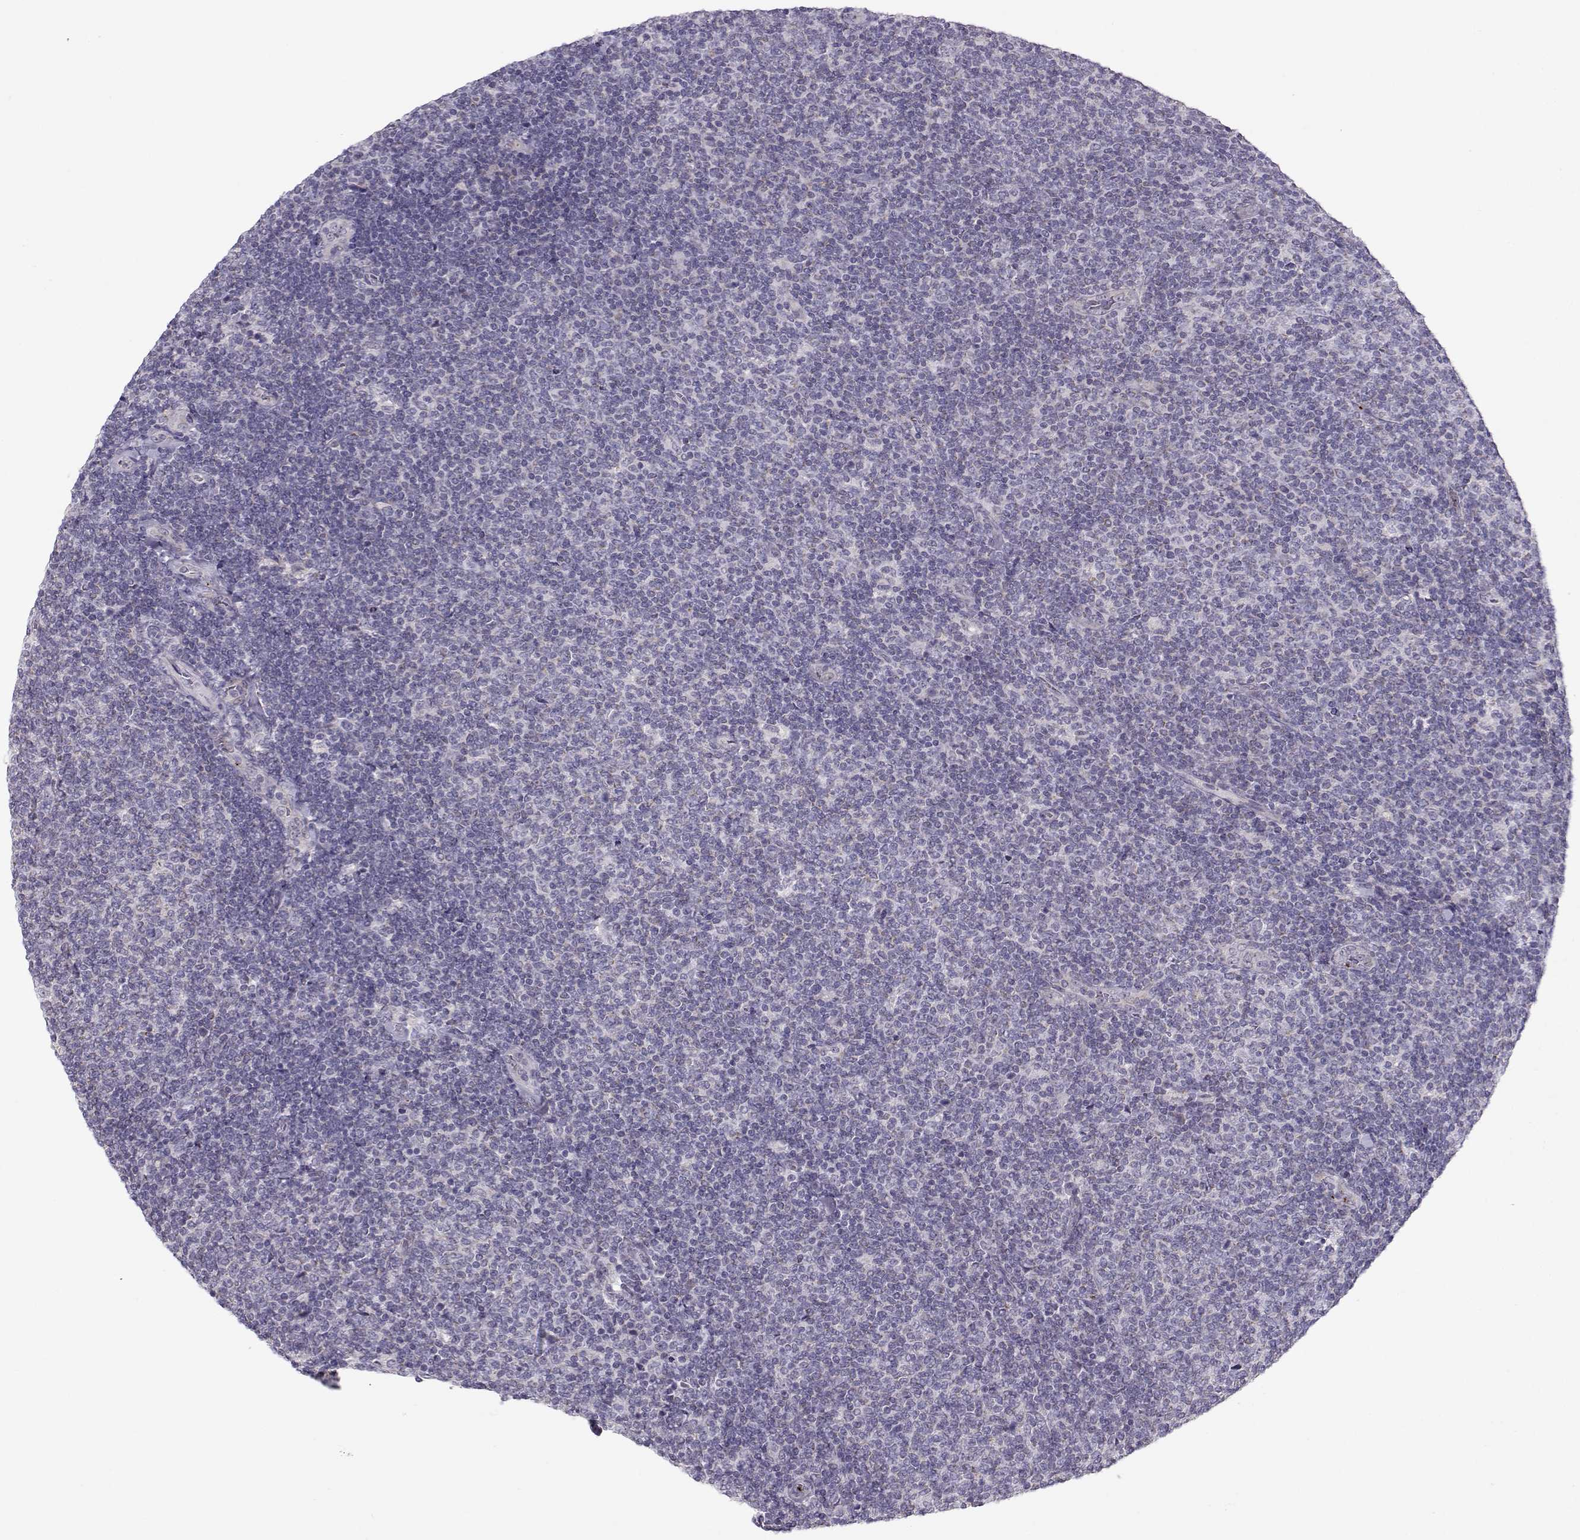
{"staining": {"intensity": "negative", "quantity": "none", "location": "none"}, "tissue": "lymphoma", "cell_type": "Tumor cells", "image_type": "cancer", "snomed": [{"axis": "morphology", "description": "Malignant lymphoma, non-Hodgkin's type, Low grade"}, {"axis": "topography", "description": "Lymph node"}], "caption": "Tumor cells show no significant protein expression in malignant lymphoma, non-Hodgkin's type (low-grade).", "gene": "KLF17", "patient": {"sex": "male", "age": 52}}